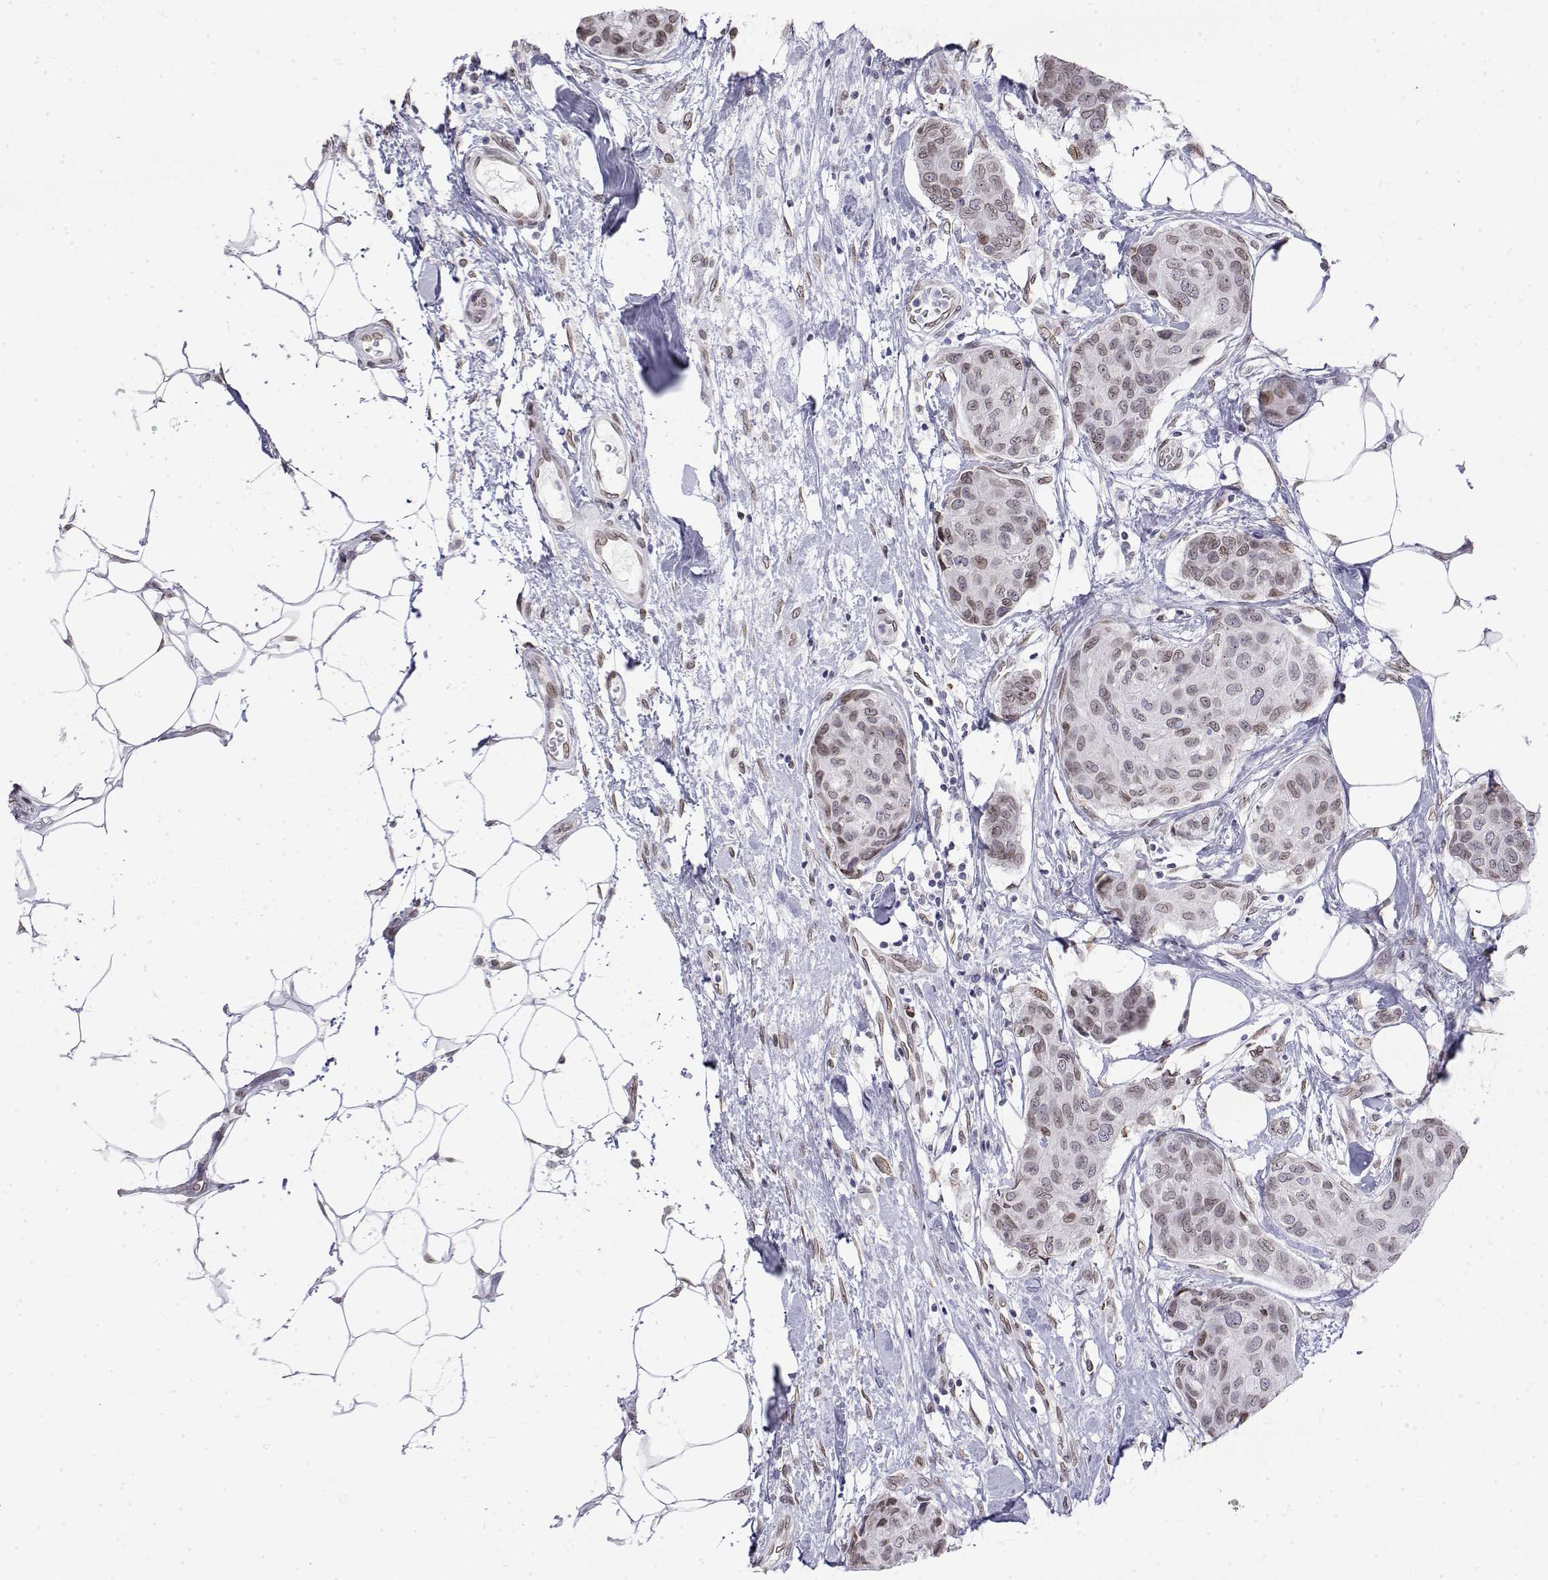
{"staining": {"intensity": "weak", "quantity": ">75%", "location": "nuclear"}, "tissue": "breast cancer", "cell_type": "Tumor cells", "image_type": "cancer", "snomed": [{"axis": "morphology", "description": "Duct carcinoma"}, {"axis": "topography", "description": "Breast"}], "caption": "Human breast cancer stained with a protein marker shows weak staining in tumor cells.", "gene": "ZNF532", "patient": {"sex": "female", "age": 80}}